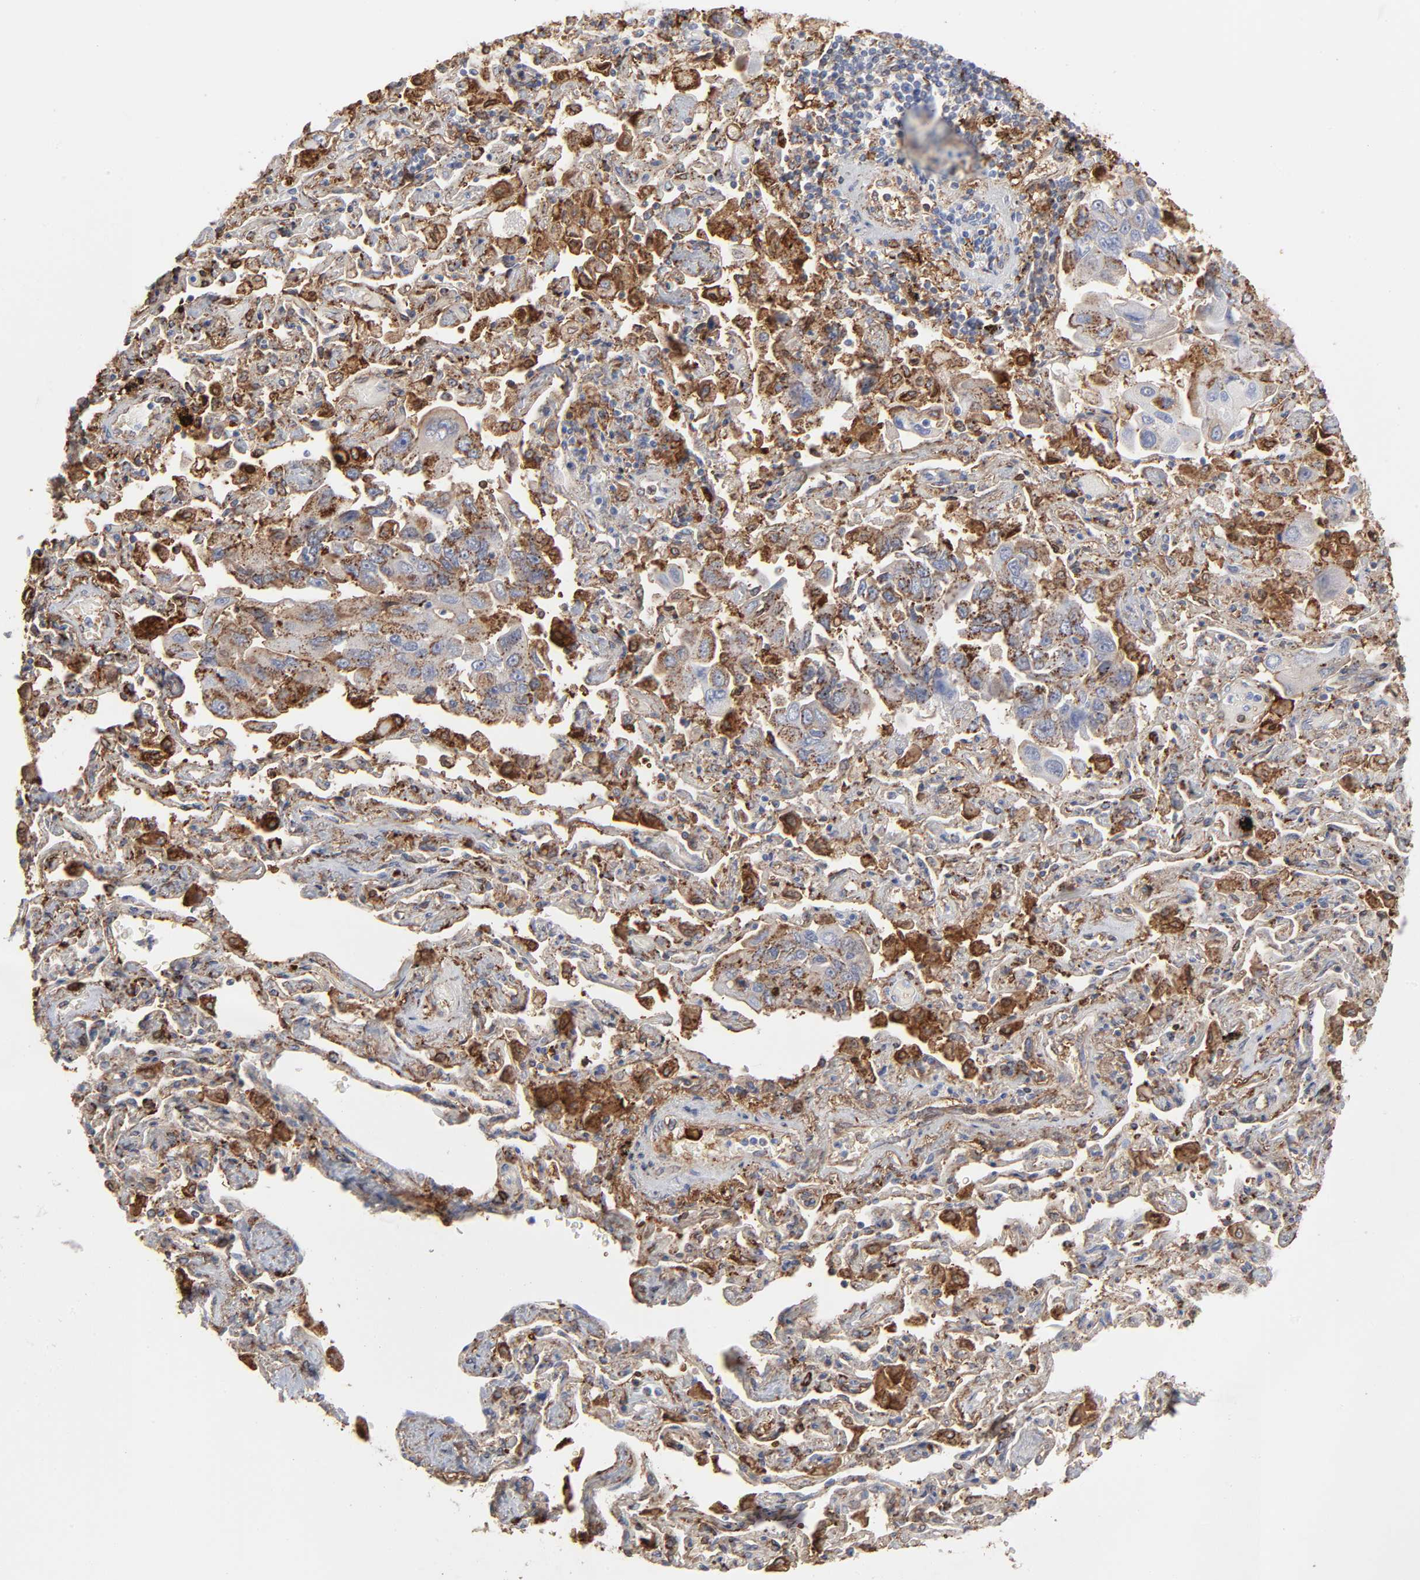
{"staining": {"intensity": "moderate", "quantity": ">75%", "location": "cytoplasmic/membranous"}, "tissue": "lung cancer", "cell_type": "Tumor cells", "image_type": "cancer", "snomed": [{"axis": "morphology", "description": "Adenocarcinoma, NOS"}, {"axis": "topography", "description": "Lung"}], "caption": "DAB immunohistochemical staining of lung adenocarcinoma displays moderate cytoplasmic/membranous protein expression in approximately >75% of tumor cells. Nuclei are stained in blue.", "gene": "ANXA5", "patient": {"sex": "male", "age": 64}}